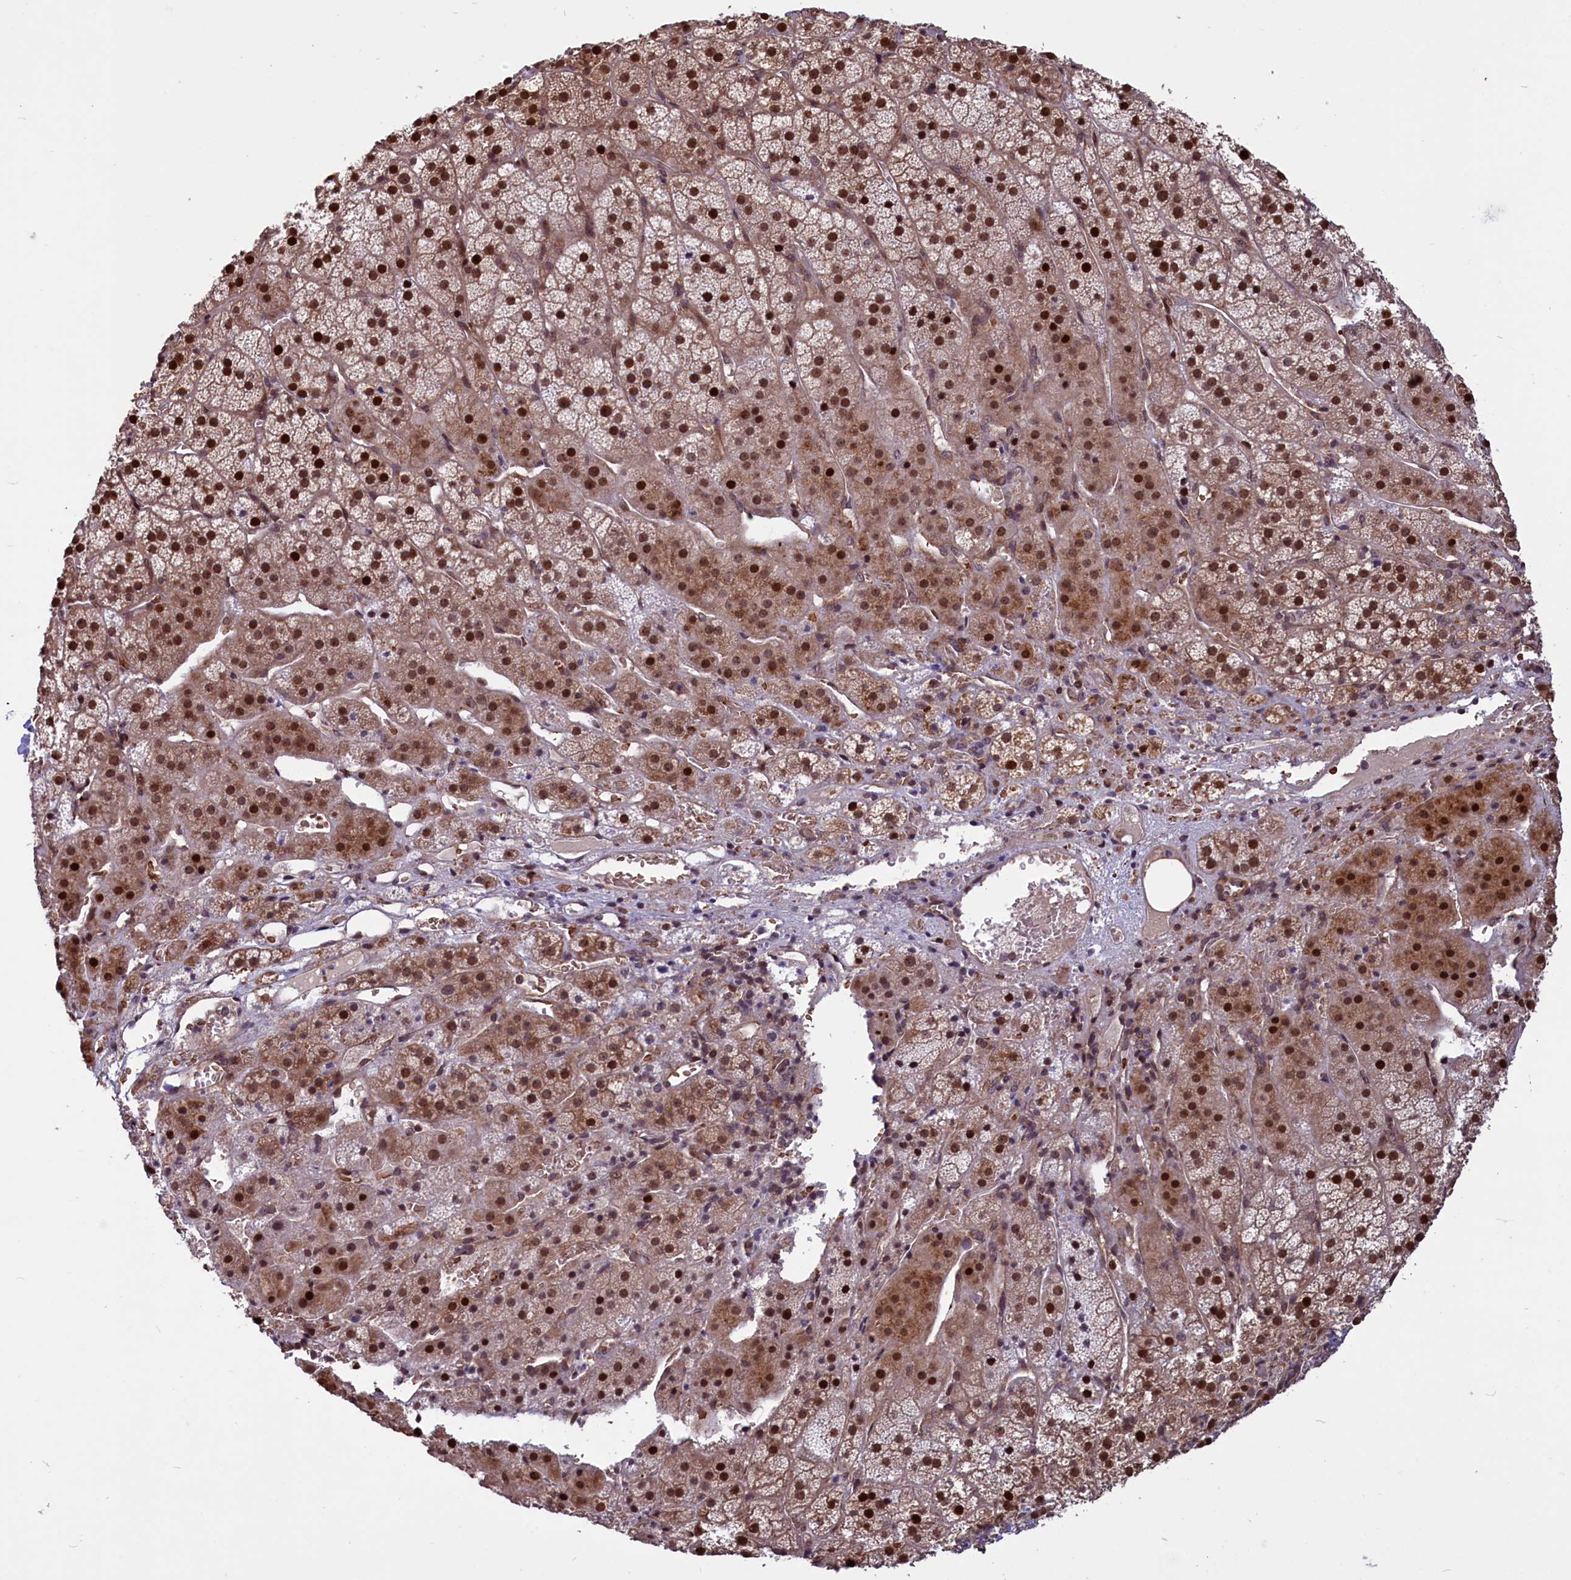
{"staining": {"intensity": "strong", "quantity": "25%-75%", "location": "cytoplasmic/membranous,nuclear"}, "tissue": "adrenal gland", "cell_type": "Glandular cells", "image_type": "normal", "snomed": [{"axis": "morphology", "description": "Normal tissue, NOS"}, {"axis": "topography", "description": "Adrenal gland"}], "caption": "Protein expression analysis of normal adrenal gland reveals strong cytoplasmic/membranous,nuclear expression in about 25%-75% of glandular cells.", "gene": "SHFL", "patient": {"sex": "female", "age": 44}}